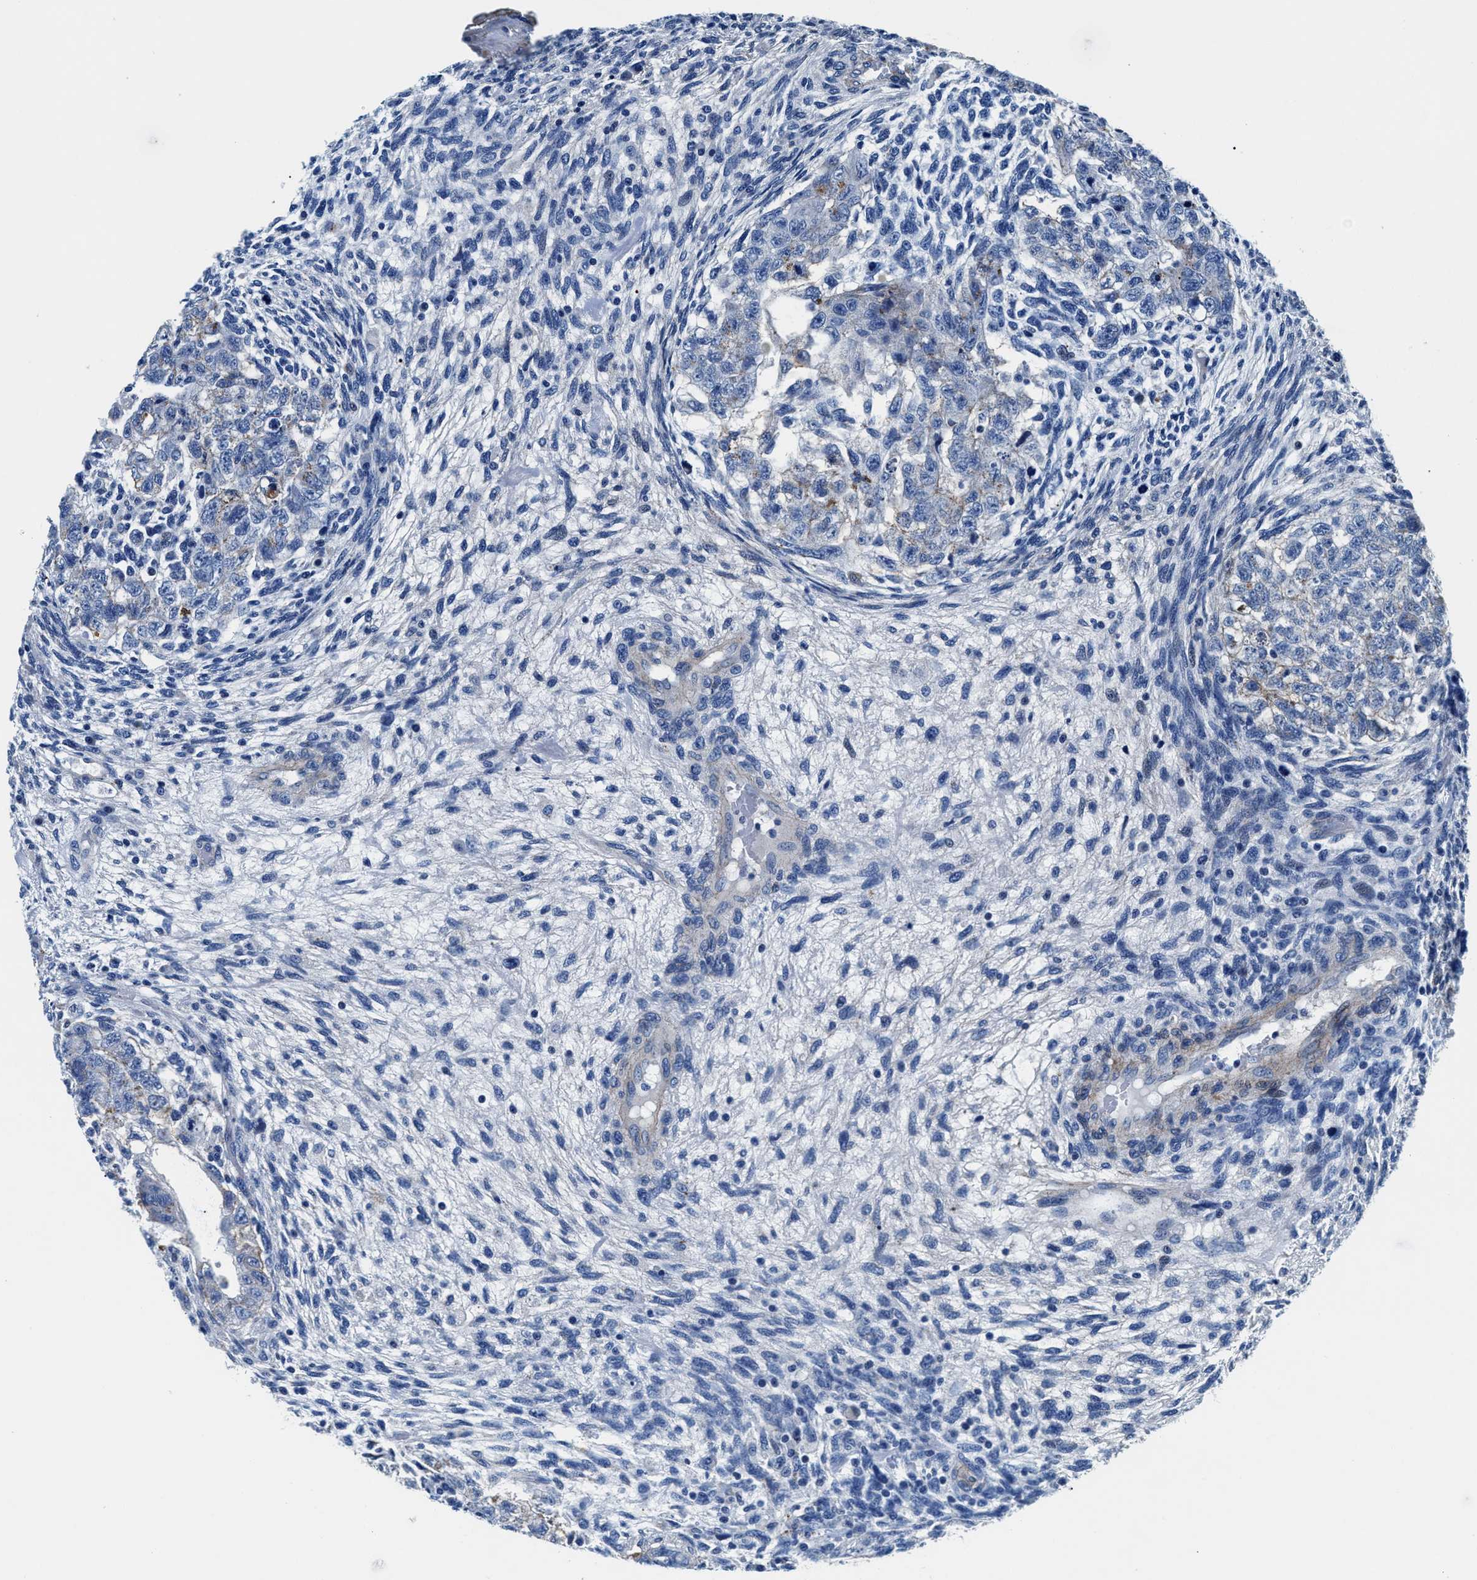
{"staining": {"intensity": "weak", "quantity": "<25%", "location": "cytoplasmic/membranous"}, "tissue": "testis cancer", "cell_type": "Tumor cells", "image_type": "cancer", "snomed": [{"axis": "morphology", "description": "Normal tissue, NOS"}, {"axis": "morphology", "description": "Carcinoma, Embryonal, NOS"}, {"axis": "topography", "description": "Testis"}], "caption": "A photomicrograph of human testis cancer is negative for staining in tumor cells.", "gene": "DAG1", "patient": {"sex": "male", "age": 36}}